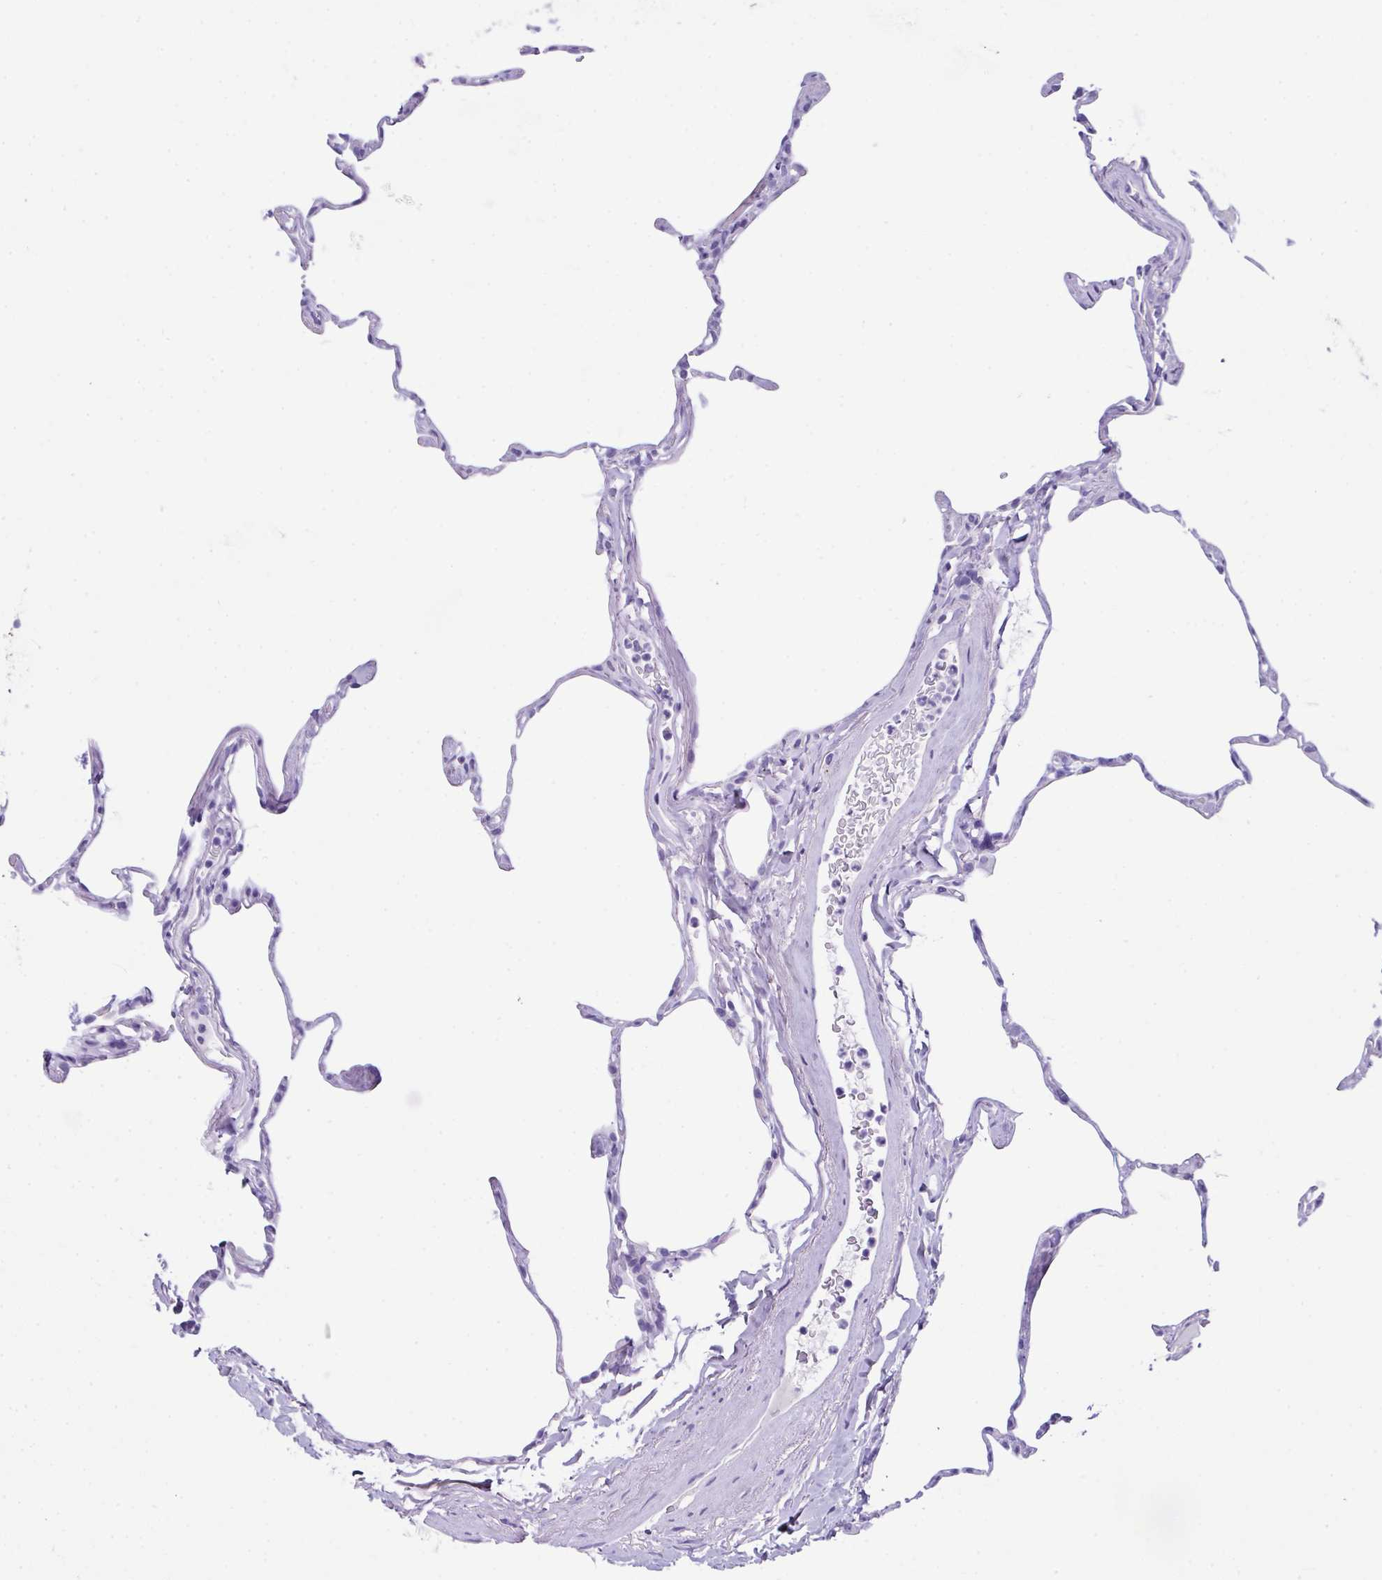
{"staining": {"intensity": "negative", "quantity": "none", "location": "none"}, "tissue": "lung", "cell_type": "Alveolar cells", "image_type": "normal", "snomed": [{"axis": "morphology", "description": "Normal tissue, NOS"}, {"axis": "topography", "description": "Lung"}], "caption": "This is an immunohistochemistry micrograph of benign lung. There is no staining in alveolar cells.", "gene": "LGALS4", "patient": {"sex": "male", "age": 65}}